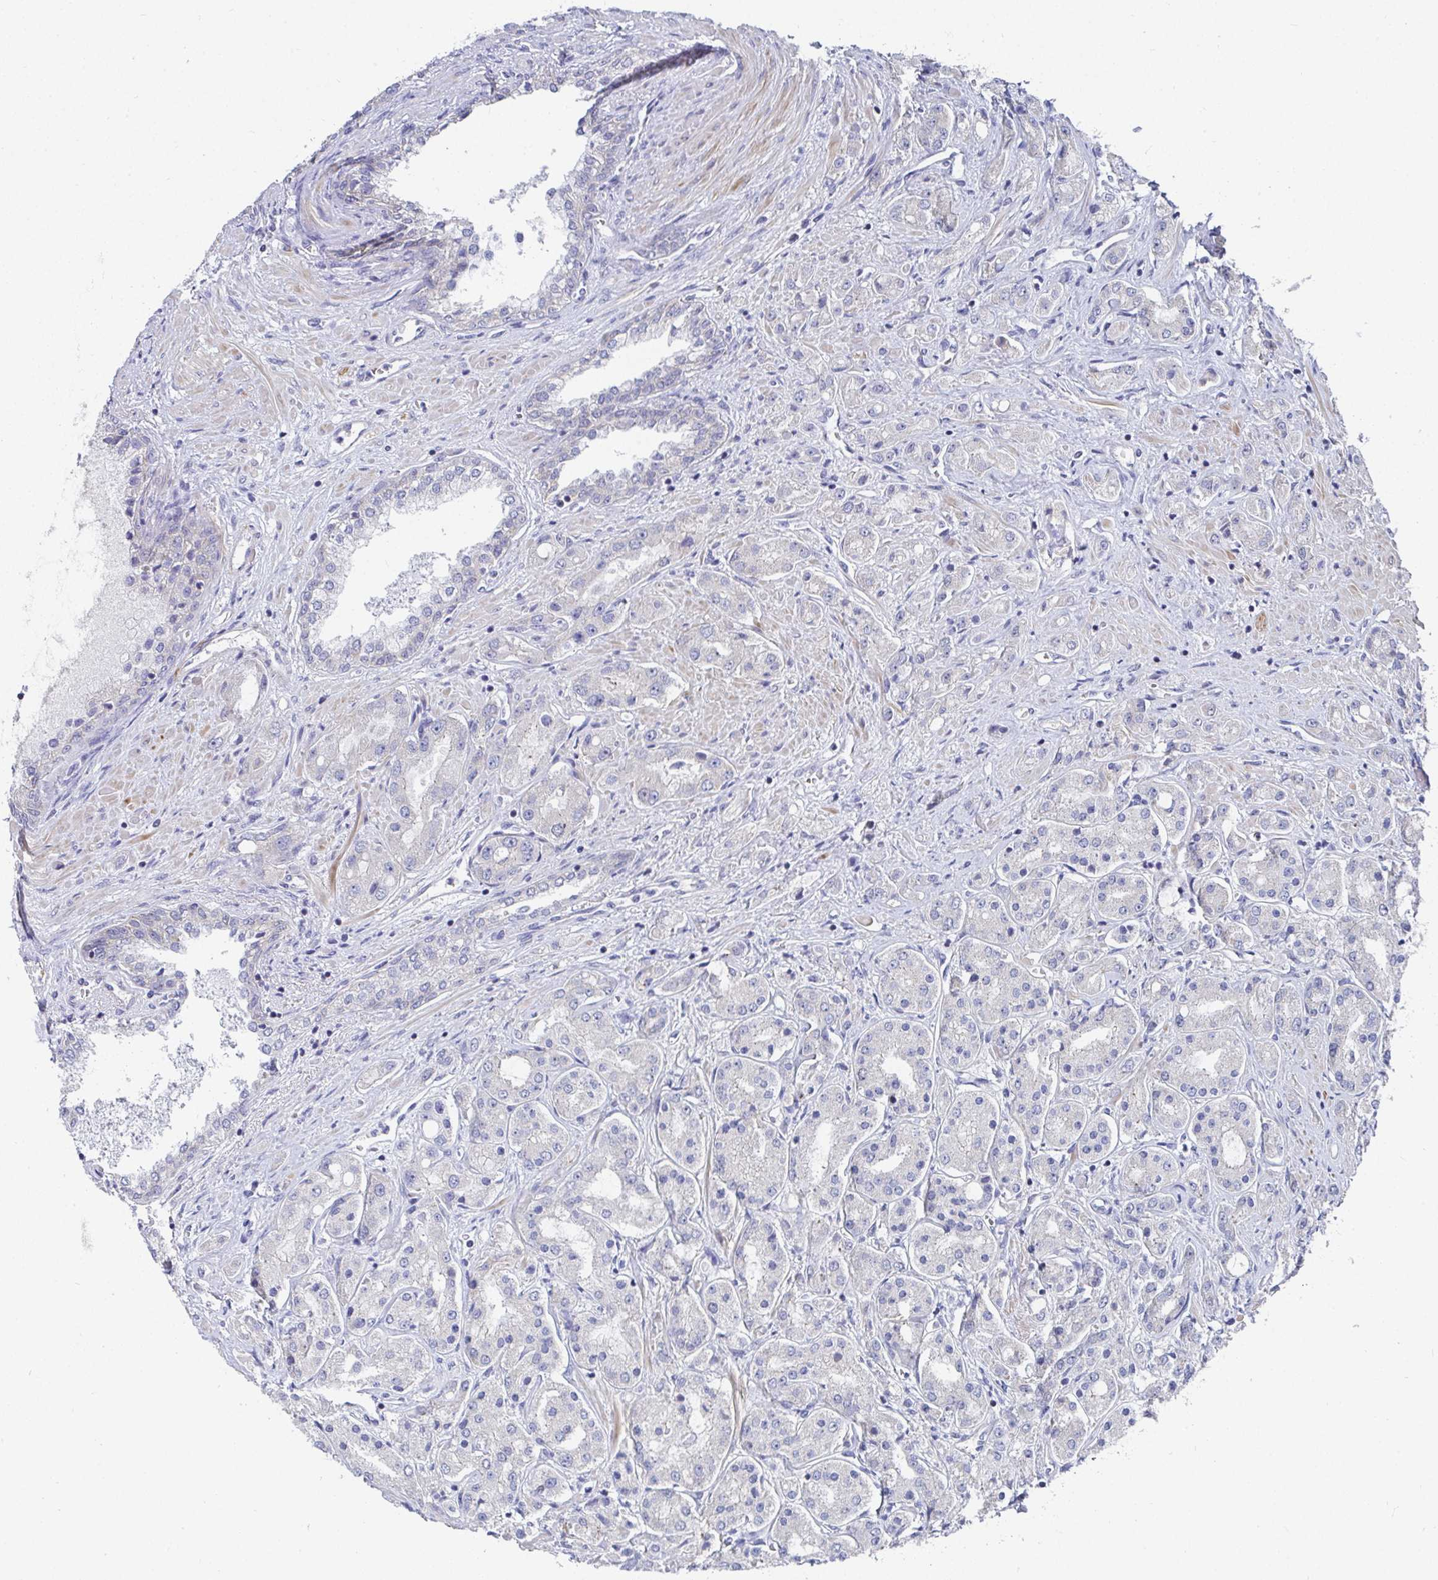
{"staining": {"intensity": "negative", "quantity": "none", "location": "none"}, "tissue": "prostate cancer", "cell_type": "Tumor cells", "image_type": "cancer", "snomed": [{"axis": "morphology", "description": "Adenocarcinoma, High grade"}, {"axis": "topography", "description": "Prostate"}], "caption": "This histopathology image is of prostate high-grade adenocarcinoma stained with IHC to label a protein in brown with the nuclei are counter-stained blue. There is no positivity in tumor cells.", "gene": "ATP5F1C", "patient": {"sex": "male", "age": 67}}